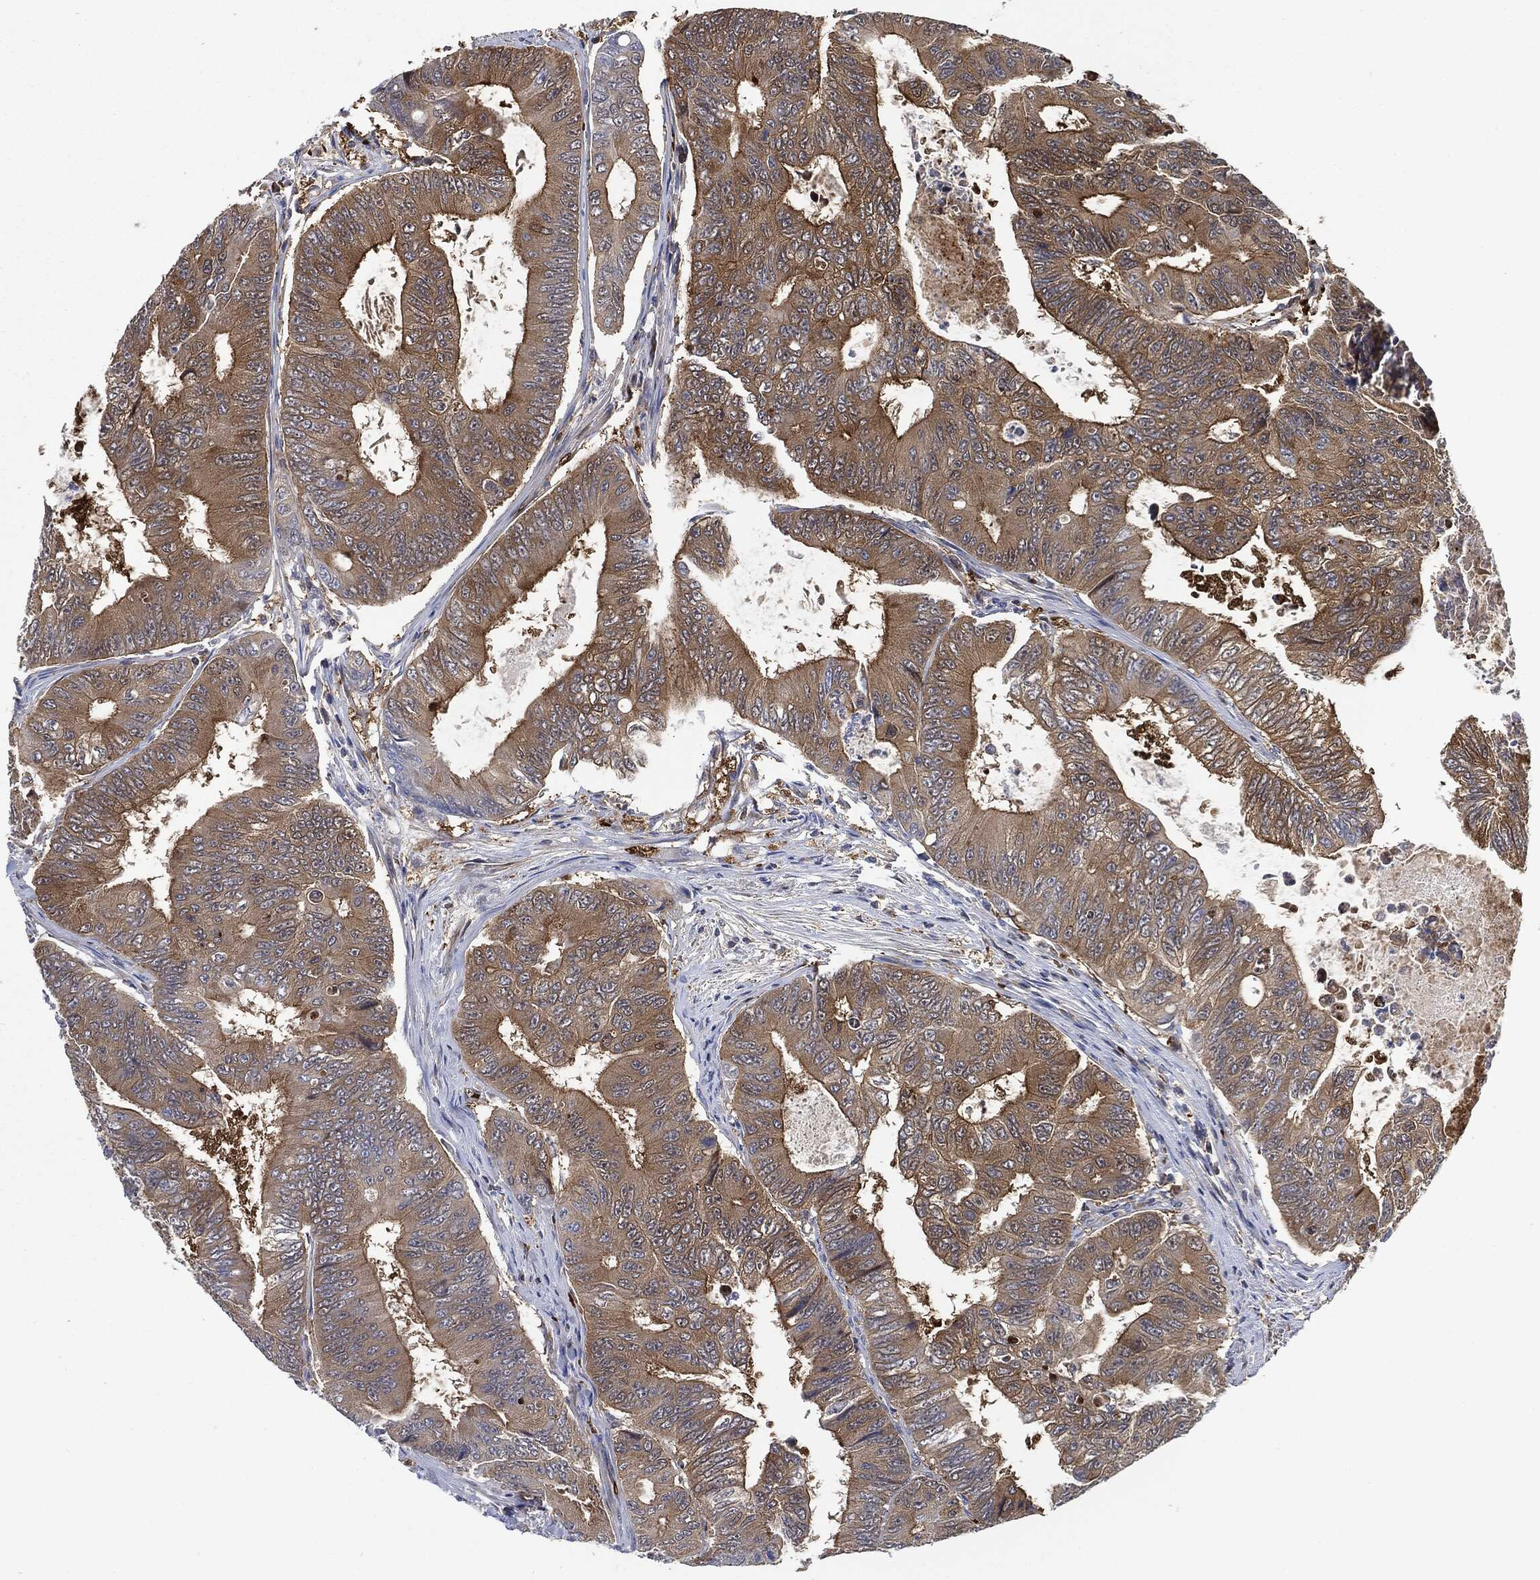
{"staining": {"intensity": "weak", "quantity": ">75%", "location": "cytoplasmic/membranous"}, "tissue": "colorectal cancer", "cell_type": "Tumor cells", "image_type": "cancer", "snomed": [{"axis": "morphology", "description": "Adenocarcinoma, NOS"}, {"axis": "topography", "description": "Colon"}], "caption": "A brown stain shows weak cytoplasmic/membranous positivity of a protein in colorectal cancer (adenocarcinoma) tumor cells.", "gene": "PRDX2", "patient": {"sex": "female", "age": 48}}